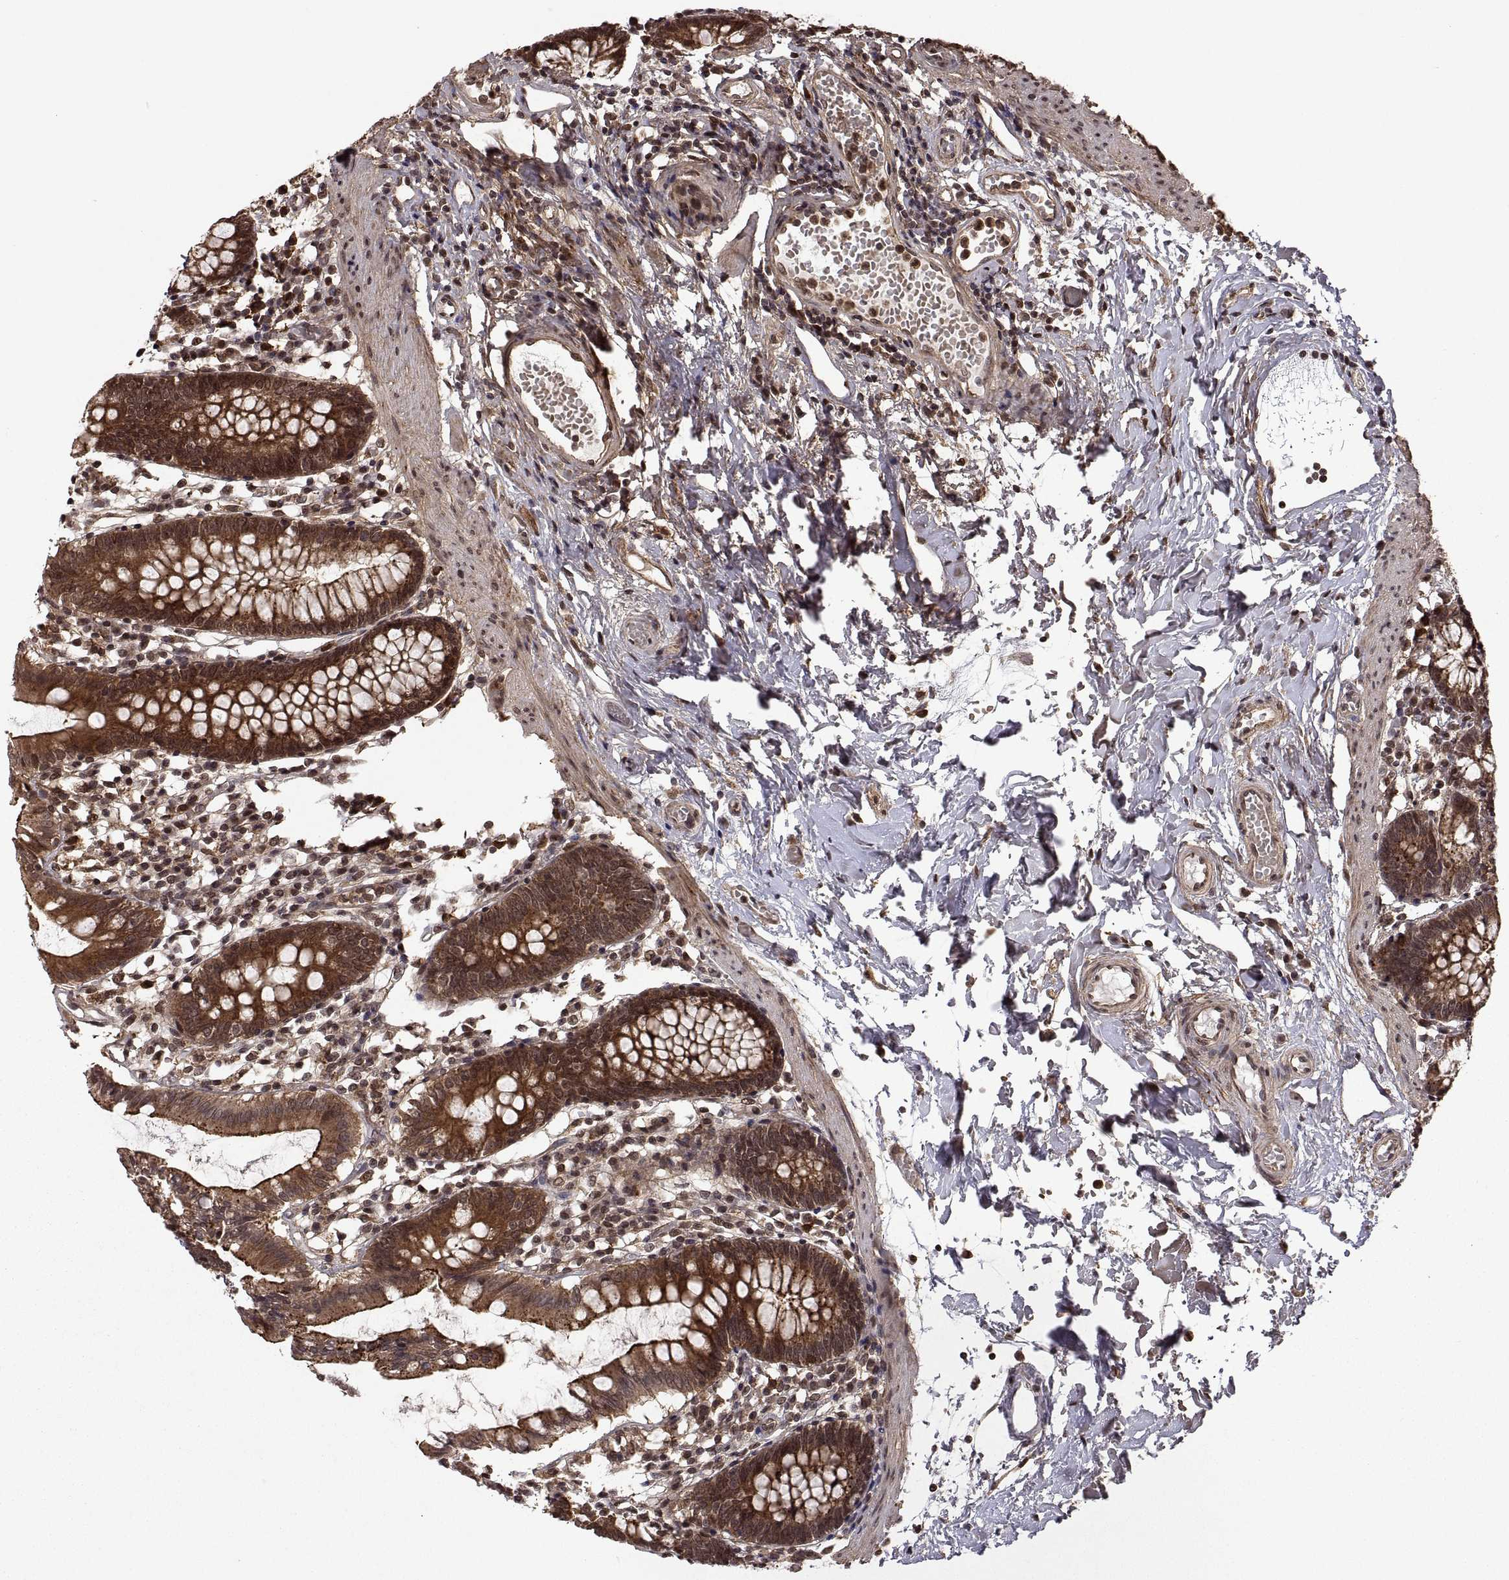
{"staining": {"intensity": "strong", "quantity": ">75%", "location": "cytoplasmic/membranous"}, "tissue": "small intestine", "cell_type": "Glandular cells", "image_type": "normal", "snomed": [{"axis": "morphology", "description": "Normal tissue, NOS"}, {"axis": "topography", "description": "Small intestine"}], "caption": "Glandular cells display high levels of strong cytoplasmic/membranous staining in approximately >75% of cells in unremarkable small intestine. The protein is stained brown, and the nuclei are stained in blue (DAB (3,3'-diaminobenzidine) IHC with brightfield microscopy, high magnification).", "gene": "ZNRF2", "patient": {"sex": "female", "age": 90}}